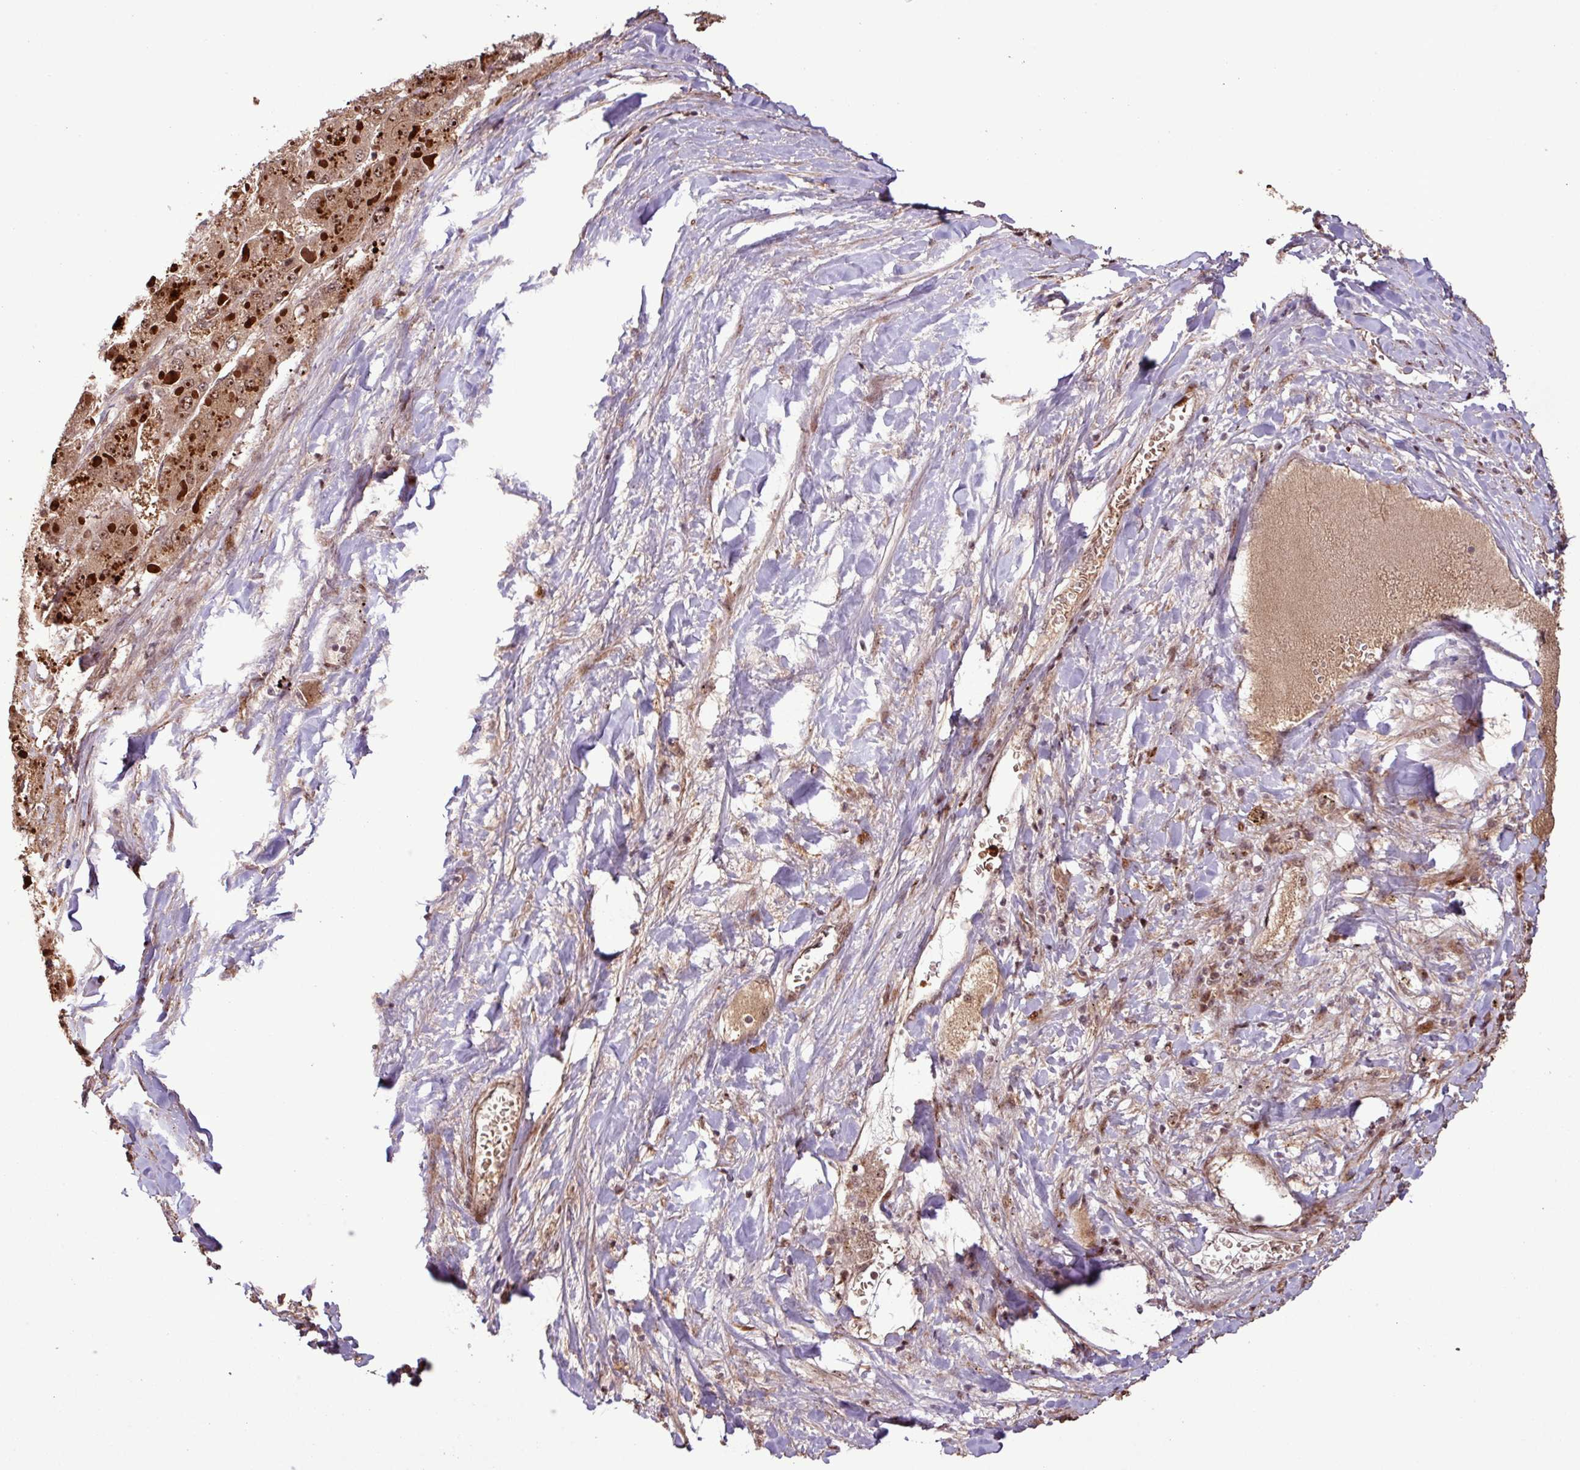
{"staining": {"intensity": "moderate", "quantity": ">75%", "location": "cytoplasmic/membranous,nuclear"}, "tissue": "liver cancer", "cell_type": "Tumor cells", "image_type": "cancer", "snomed": [{"axis": "morphology", "description": "Carcinoma, Hepatocellular, NOS"}, {"axis": "topography", "description": "Liver"}], "caption": "Liver cancer stained for a protein displays moderate cytoplasmic/membranous and nuclear positivity in tumor cells.", "gene": "SLC22A24", "patient": {"sex": "female", "age": 73}}